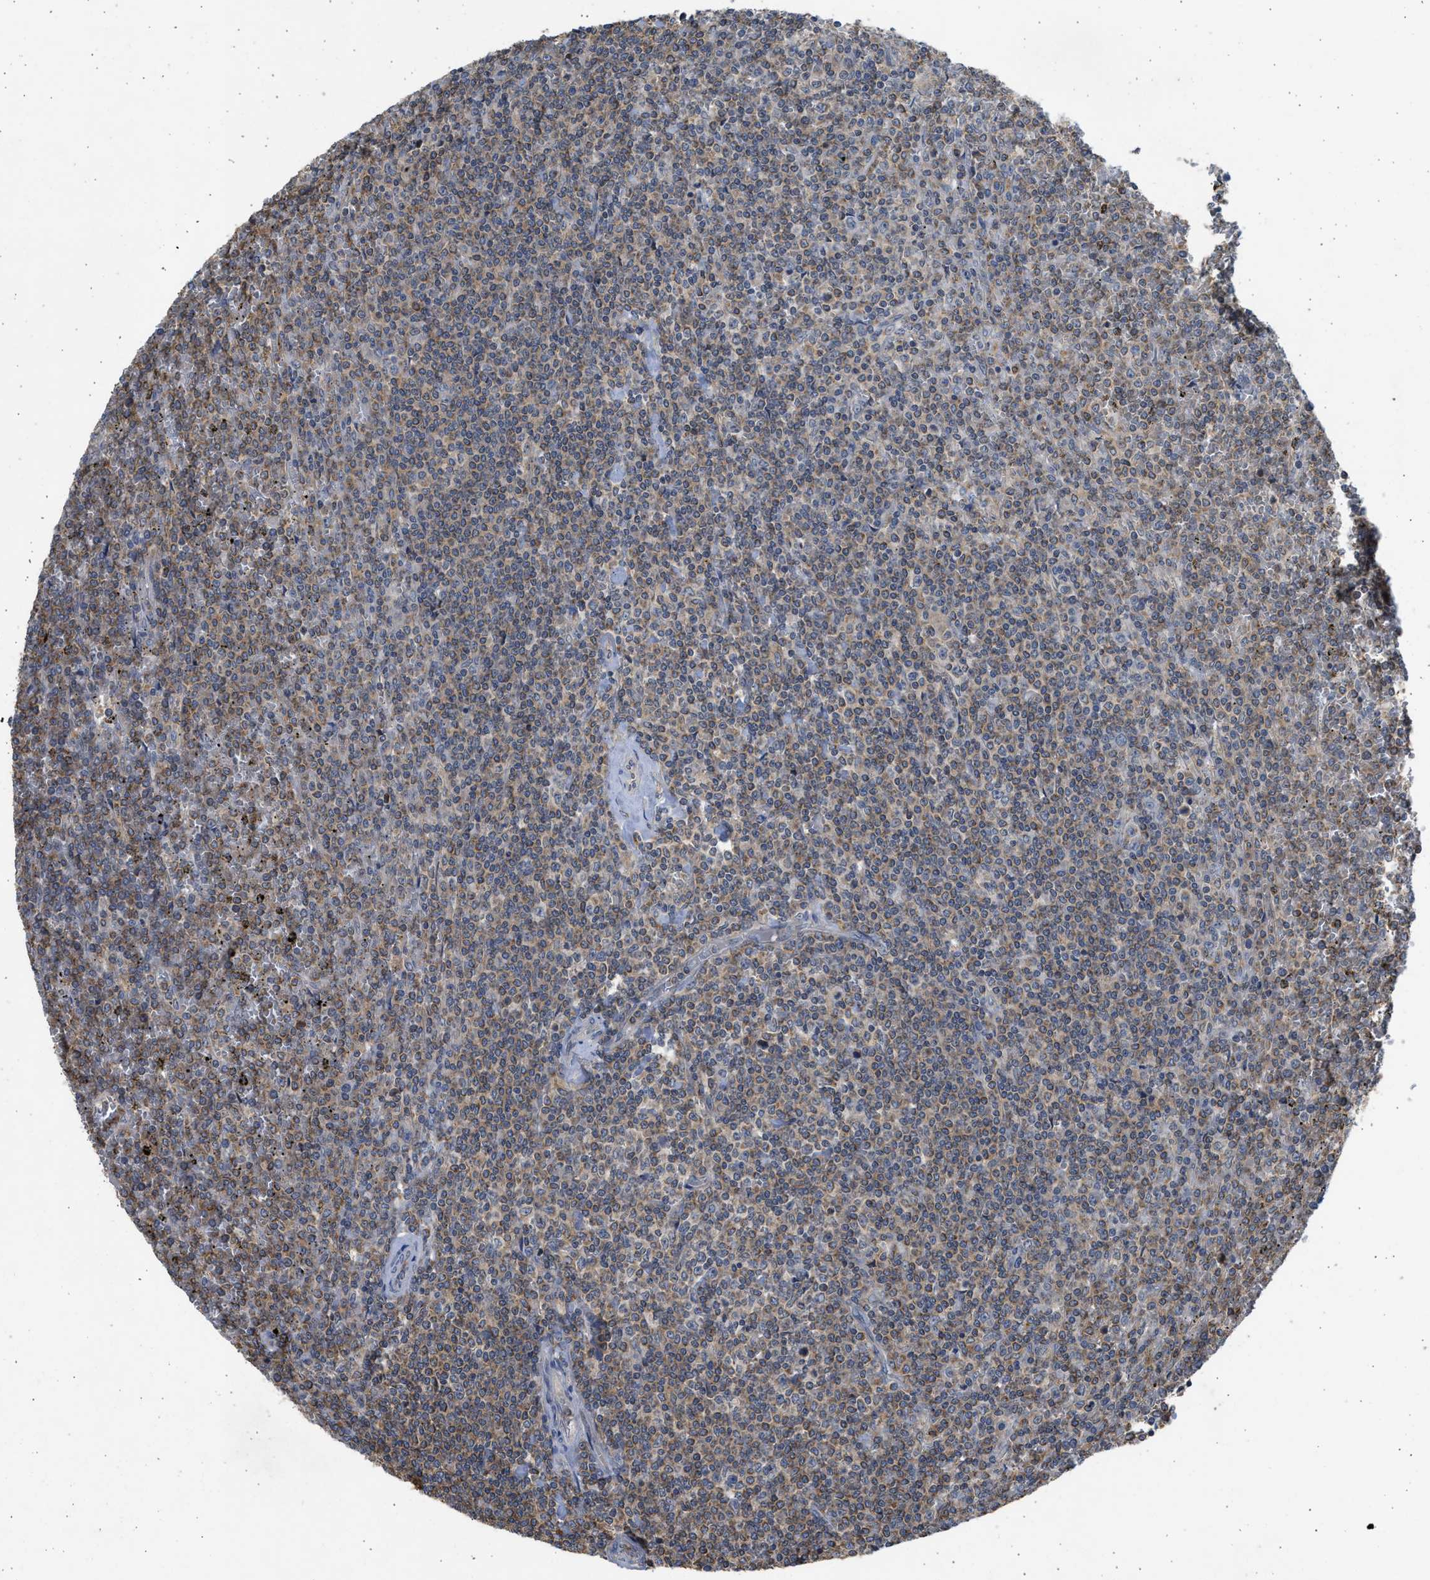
{"staining": {"intensity": "moderate", "quantity": ">75%", "location": "cytoplasmic/membranous"}, "tissue": "lymphoma", "cell_type": "Tumor cells", "image_type": "cancer", "snomed": [{"axis": "morphology", "description": "Malignant lymphoma, non-Hodgkin's type, Low grade"}, {"axis": "topography", "description": "Spleen"}], "caption": "Malignant lymphoma, non-Hodgkin's type (low-grade) stained with DAB immunohistochemistry (IHC) reveals medium levels of moderate cytoplasmic/membranous staining in approximately >75% of tumor cells. The protein is stained brown, and the nuclei are stained in blue (DAB (3,3'-diaminobenzidine) IHC with brightfield microscopy, high magnification).", "gene": "CYP1A1", "patient": {"sex": "female", "age": 19}}